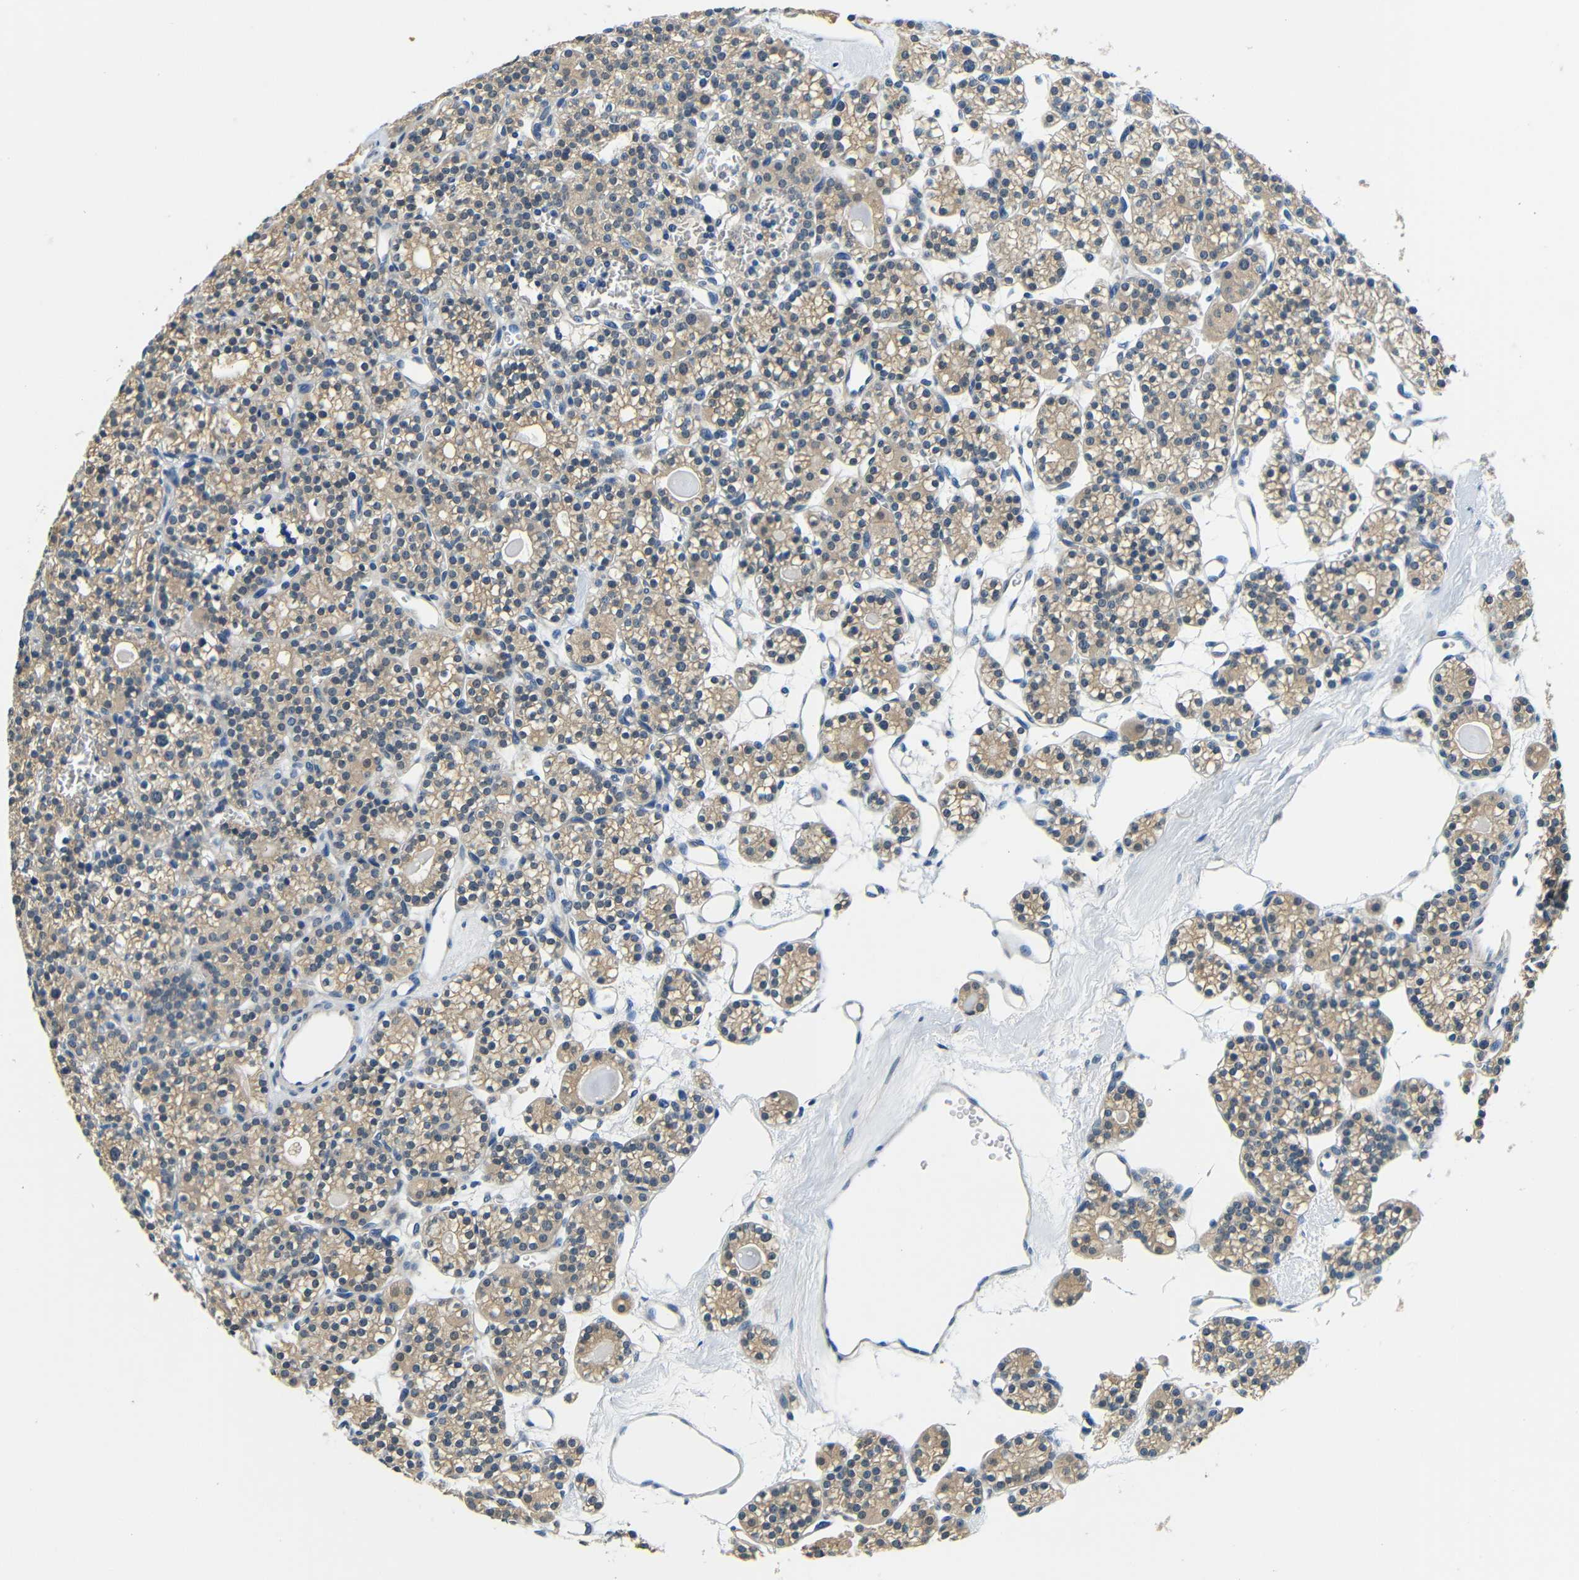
{"staining": {"intensity": "weak", "quantity": ">75%", "location": "cytoplasmic/membranous"}, "tissue": "parathyroid gland", "cell_type": "Glandular cells", "image_type": "normal", "snomed": [{"axis": "morphology", "description": "Normal tissue, NOS"}, {"axis": "topography", "description": "Parathyroid gland"}], "caption": "Unremarkable parathyroid gland reveals weak cytoplasmic/membranous staining in about >75% of glandular cells, visualized by immunohistochemistry.", "gene": "ADAP1", "patient": {"sex": "female", "age": 64}}